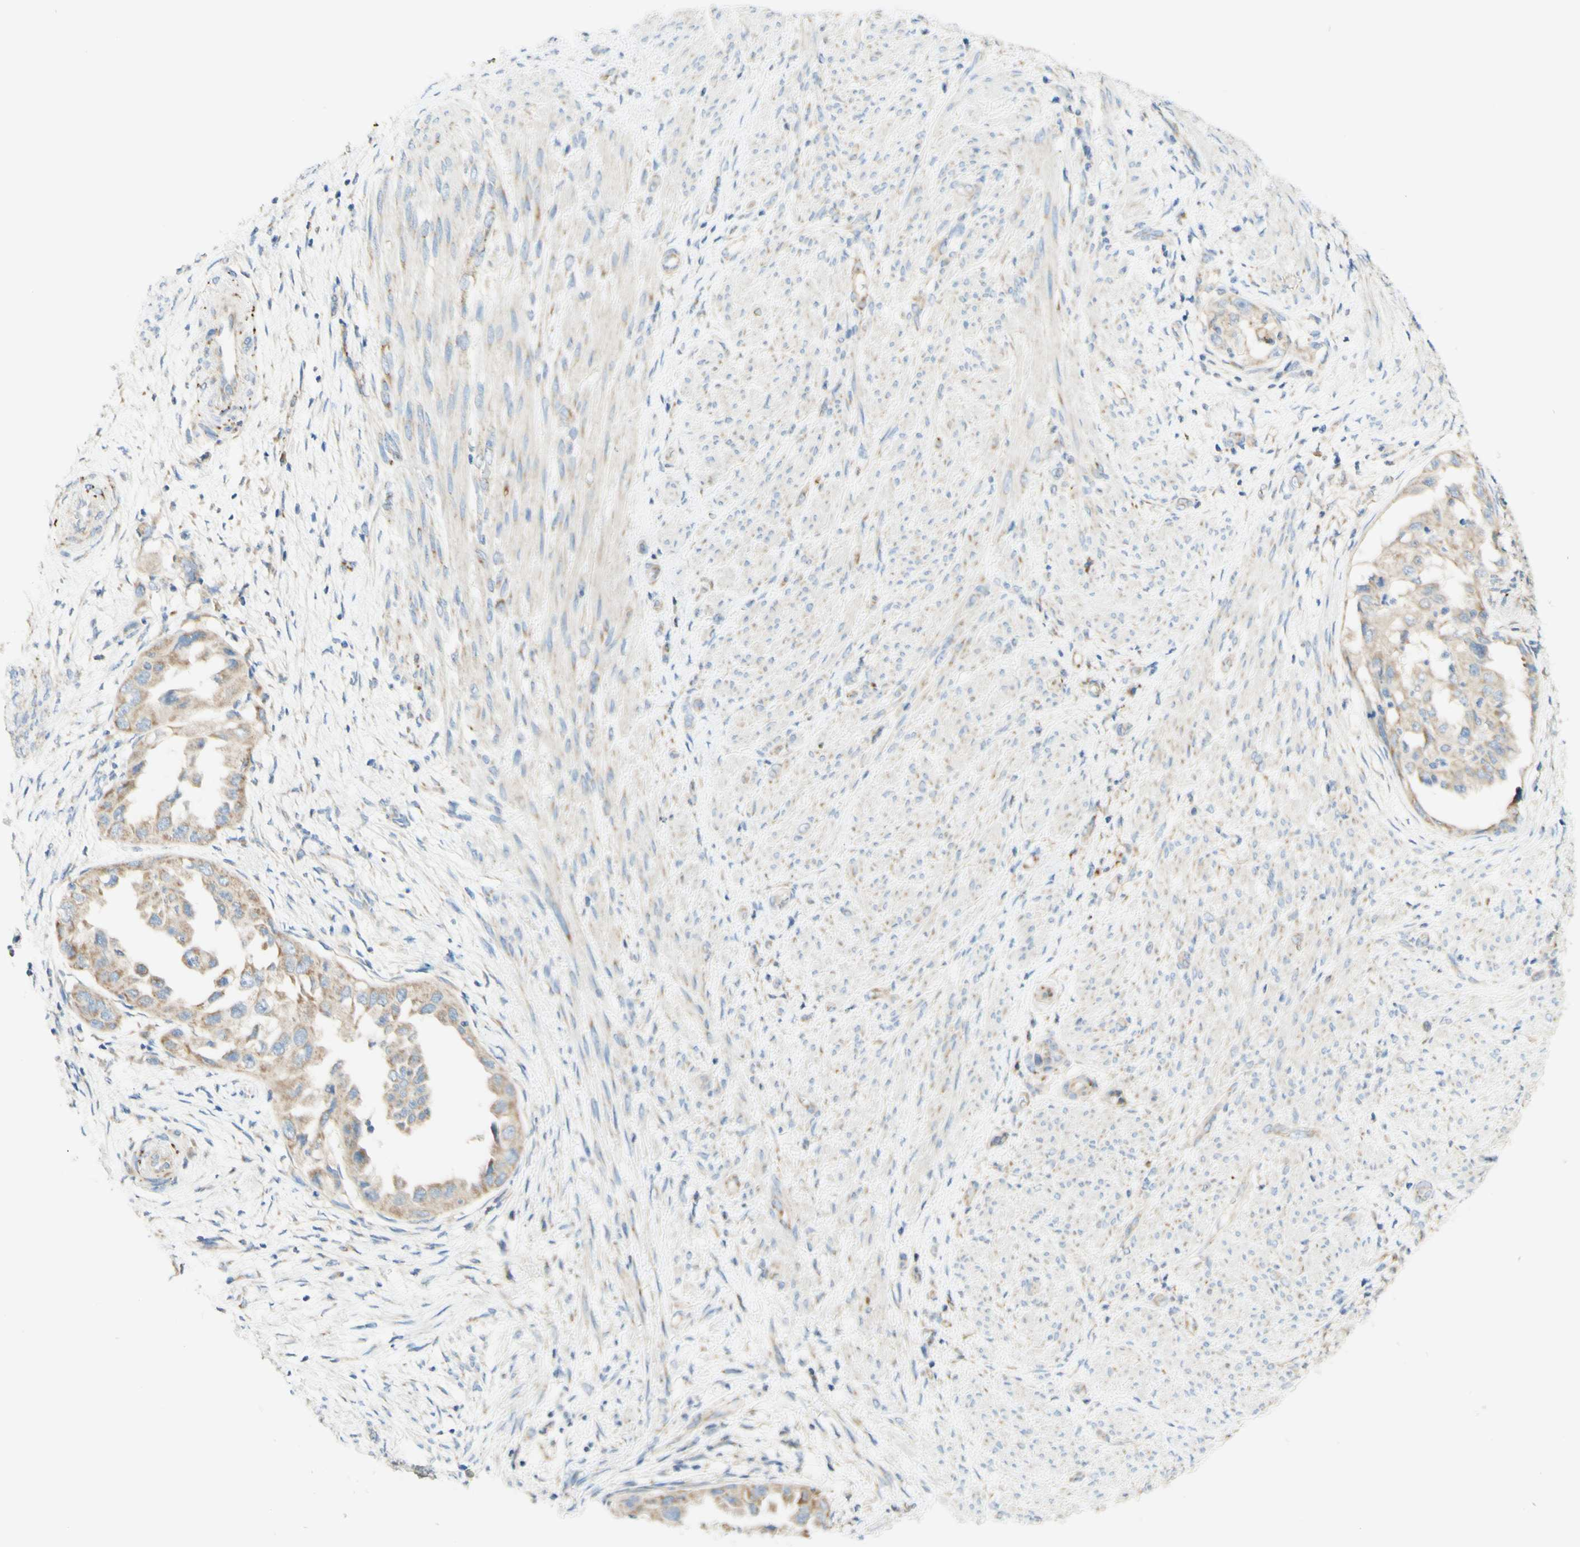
{"staining": {"intensity": "weak", "quantity": ">75%", "location": "cytoplasmic/membranous"}, "tissue": "endometrial cancer", "cell_type": "Tumor cells", "image_type": "cancer", "snomed": [{"axis": "morphology", "description": "Adenocarcinoma, NOS"}, {"axis": "topography", "description": "Endometrium"}], "caption": "Immunohistochemistry (IHC) (DAB) staining of endometrial adenocarcinoma shows weak cytoplasmic/membranous protein expression in about >75% of tumor cells. (IHC, brightfield microscopy, high magnification).", "gene": "ARMC10", "patient": {"sex": "female", "age": 85}}